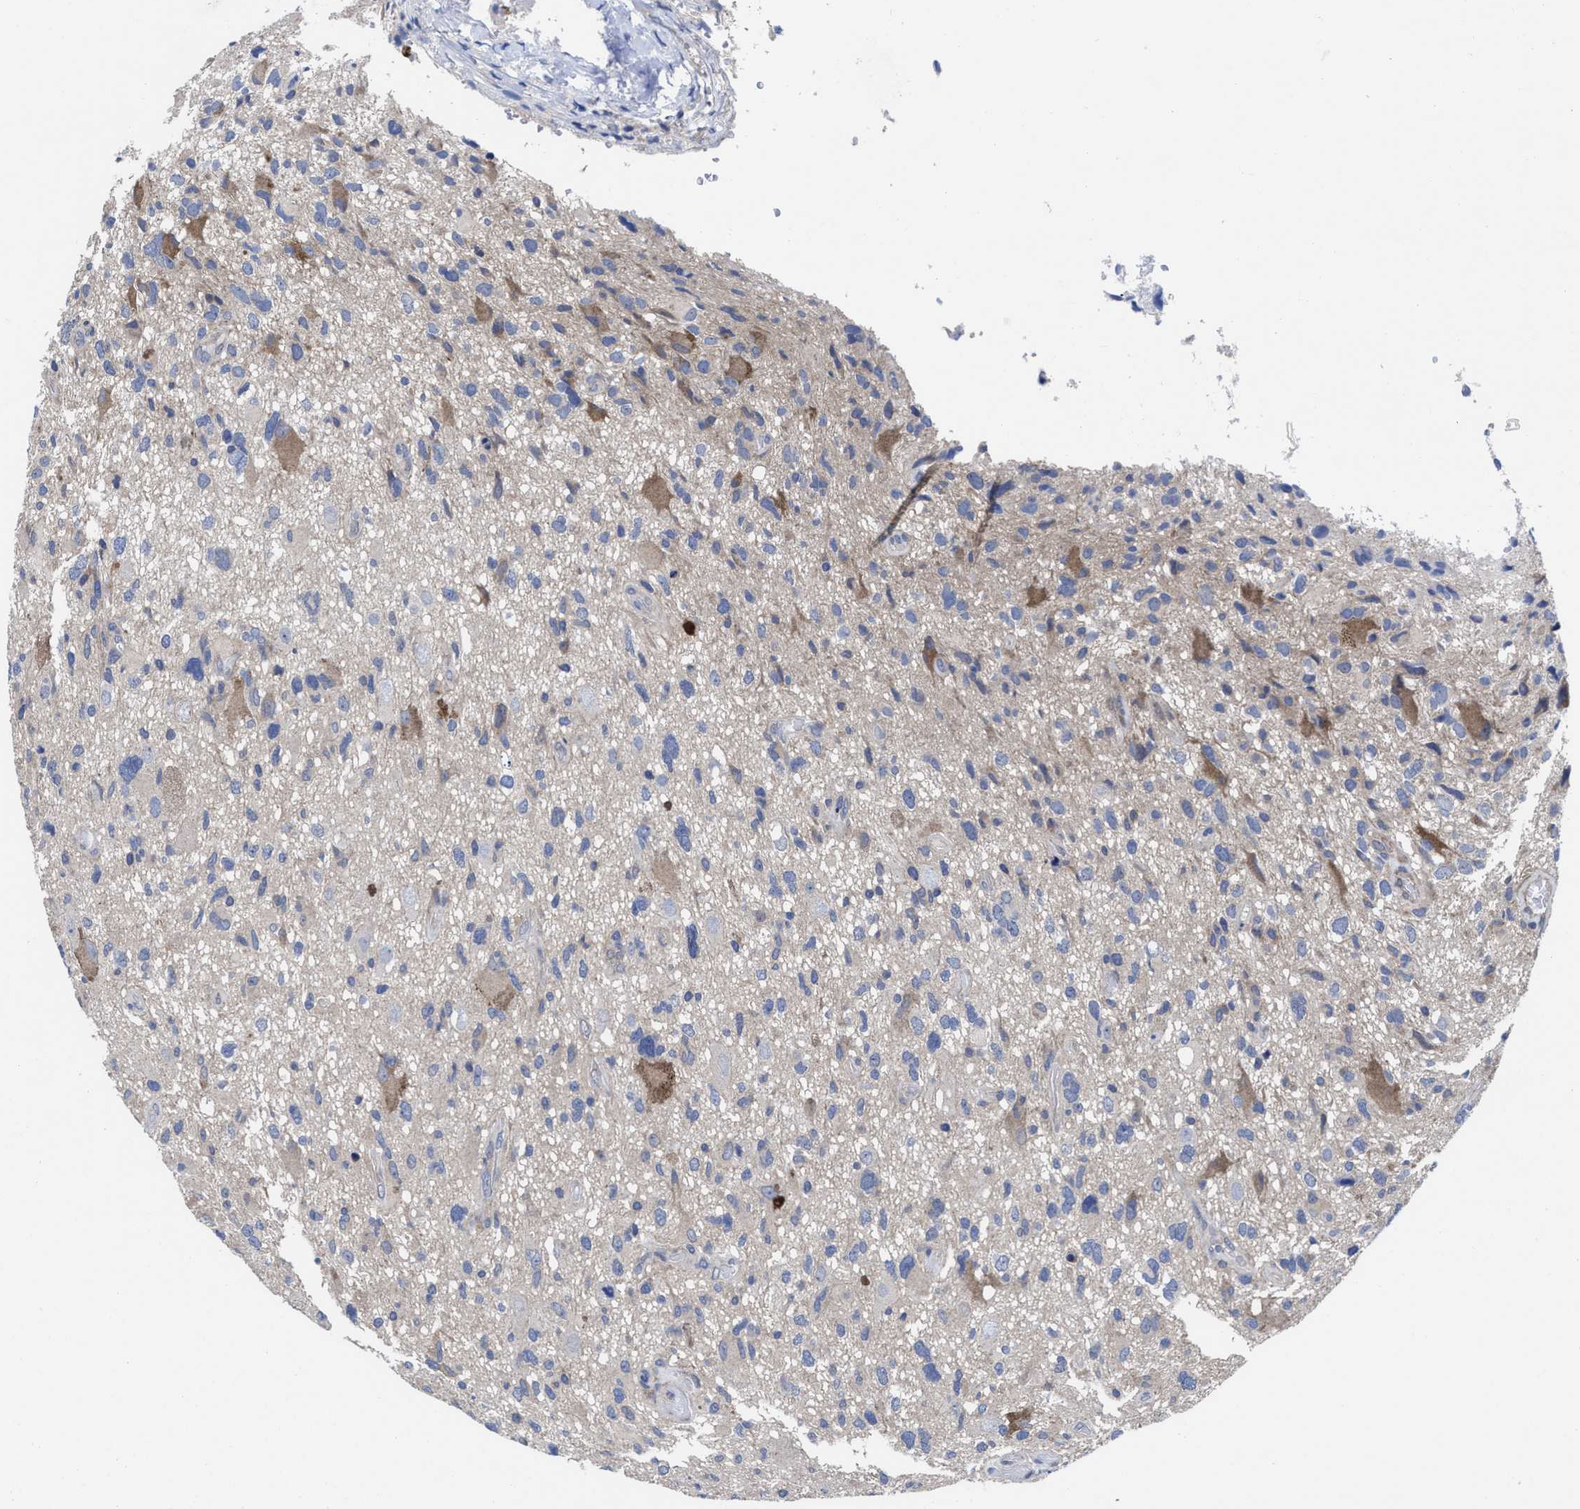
{"staining": {"intensity": "negative", "quantity": "none", "location": "none"}, "tissue": "glioma", "cell_type": "Tumor cells", "image_type": "cancer", "snomed": [{"axis": "morphology", "description": "Glioma, malignant, High grade"}, {"axis": "topography", "description": "Brain"}], "caption": "Tumor cells show no significant protein staining in high-grade glioma (malignant).", "gene": "TXNDC17", "patient": {"sex": "male", "age": 33}}